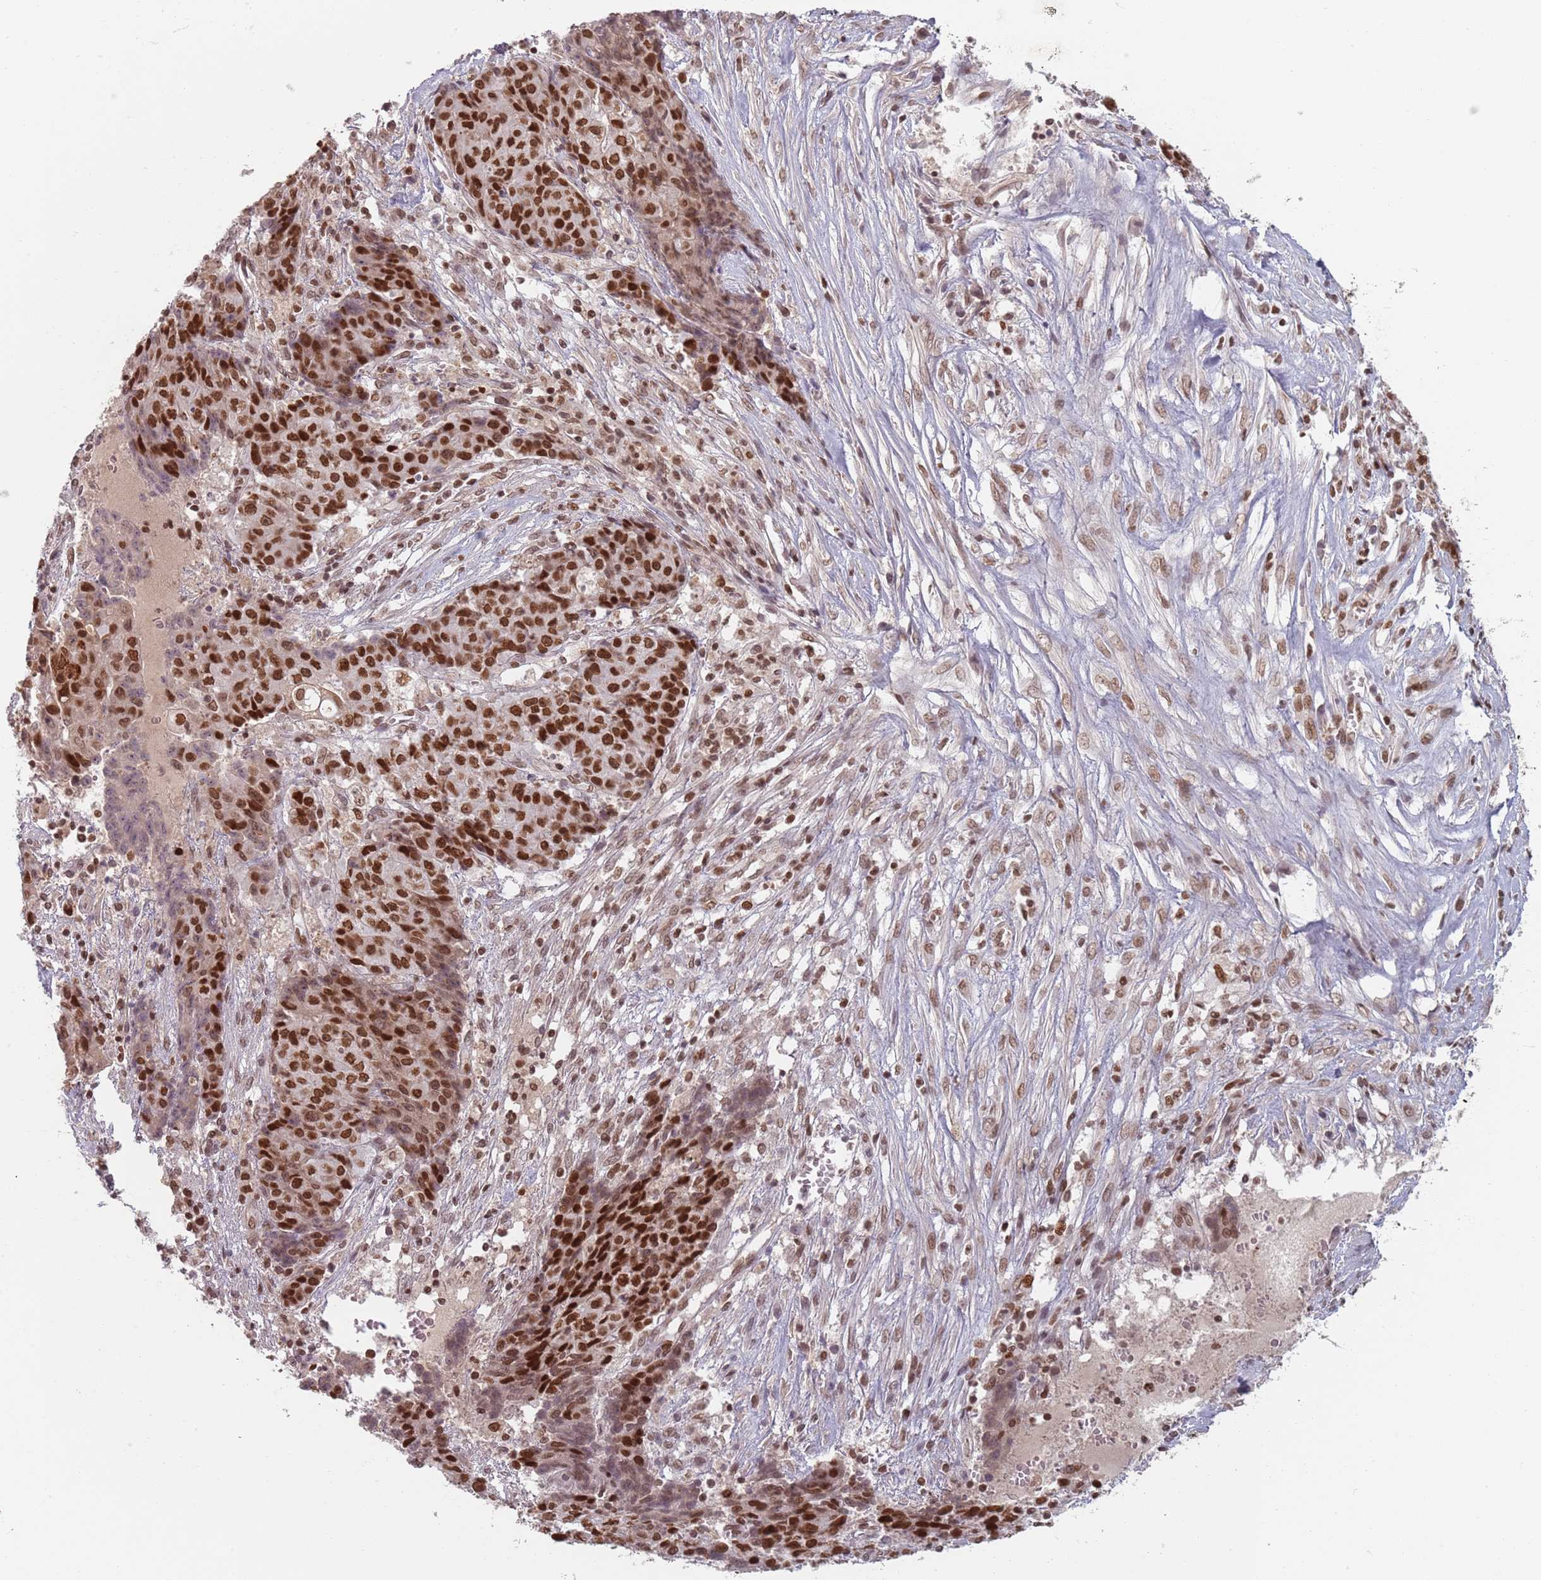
{"staining": {"intensity": "strong", "quantity": ">75%", "location": "nuclear"}, "tissue": "ovarian cancer", "cell_type": "Tumor cells", "image_type": "cancer", "snomed": [{"axis": "morphology", "description": "Carcinoma, endometroid"}, {"axis": "topography", "description": "Ovary"}], "caption": "Immunohistochemistry (IHC) of human ovarian cancer (endometroid carcinoma) shows high levels of strong nuclear staining in approximately >75% of tumor cells. The protein of interest is stained brown, and the nuclei are stained in blue (DAB IHC with brightfield microscopy, high magnification).", "gene": "NUP50", "patient": {"sex": "female", "age": 42}}